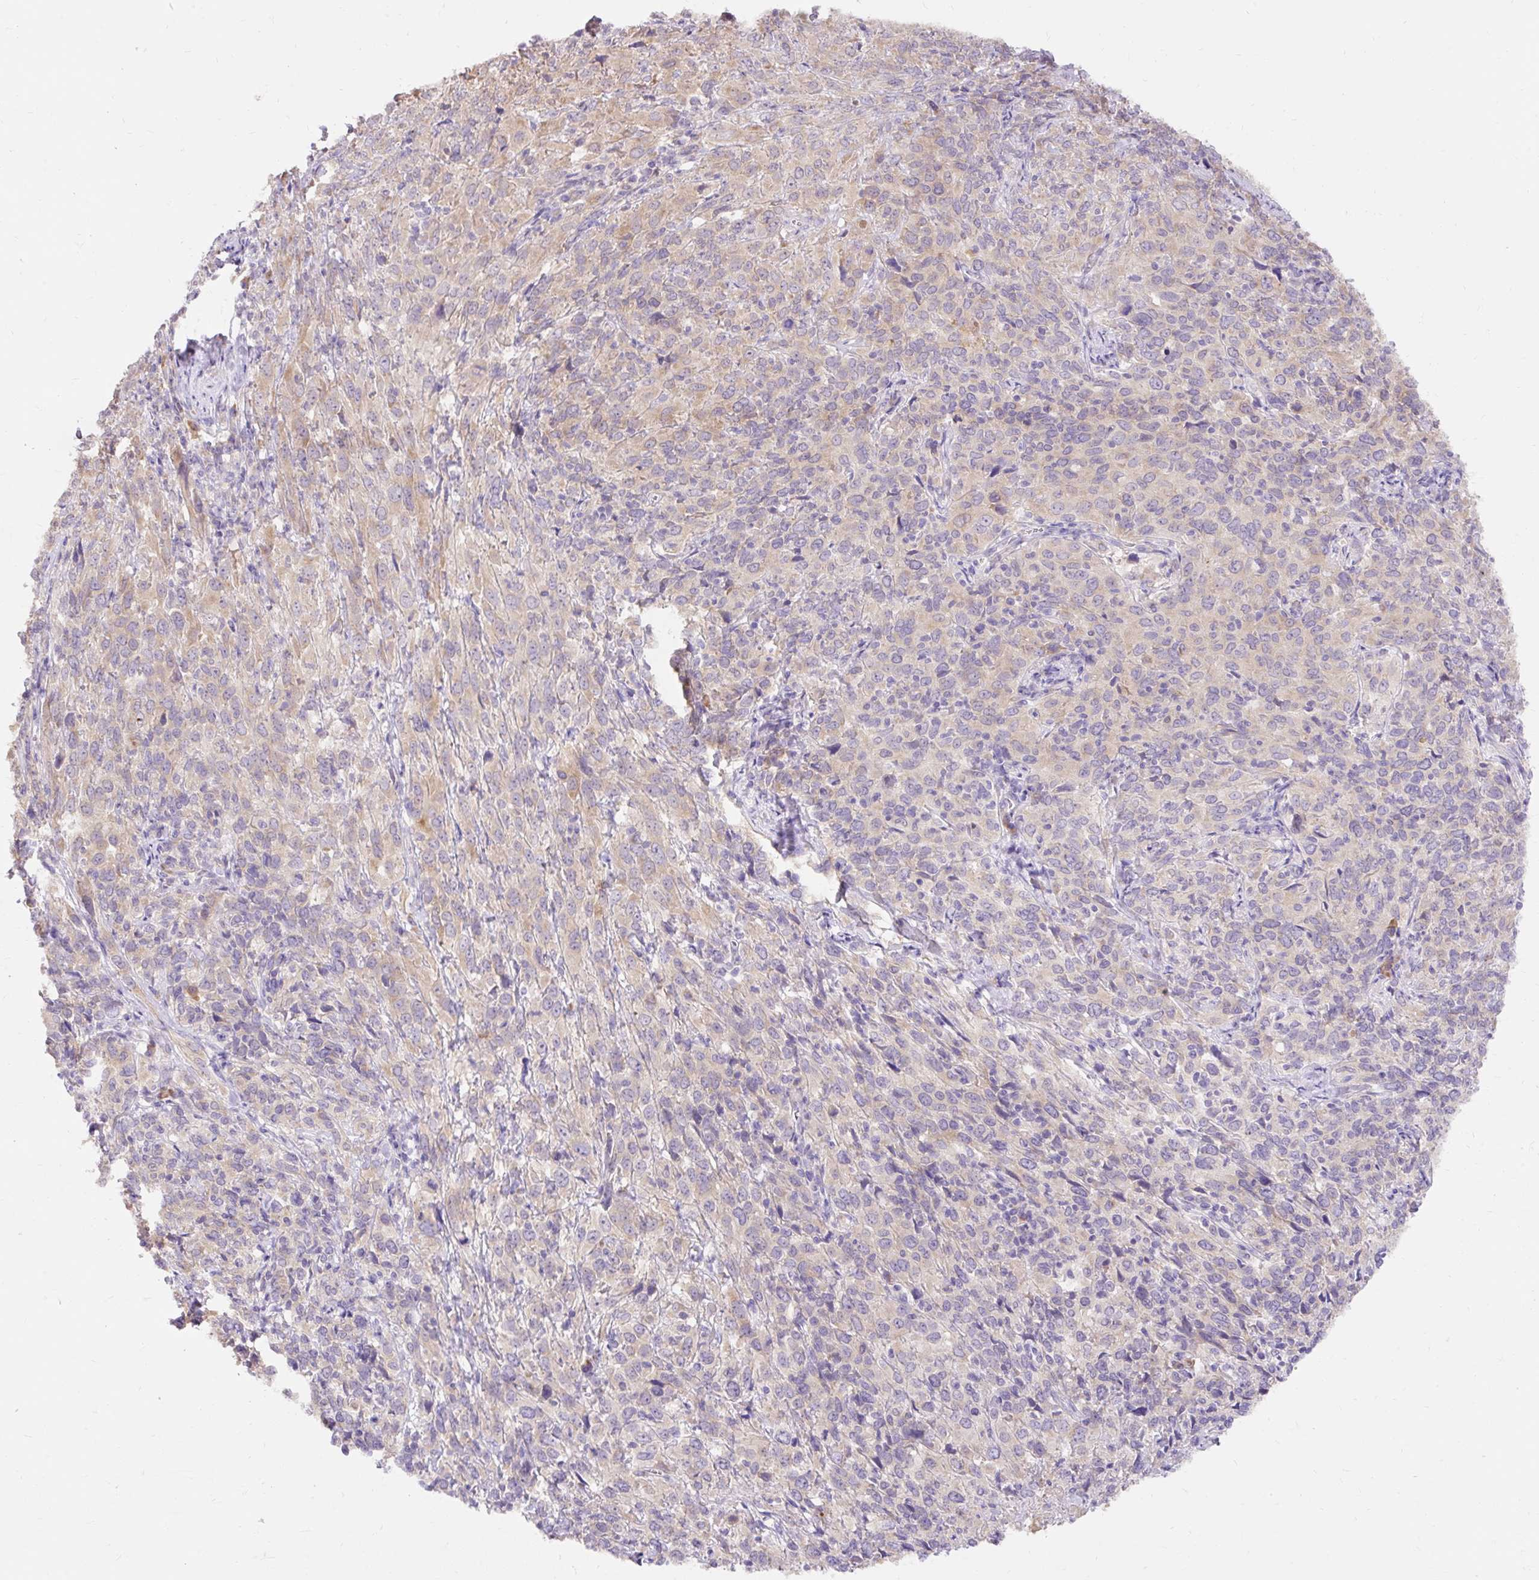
{"staining": {"intensity": "weak", "quantity": "25%-75%", "location": "cytoplasmic/membranous"}, "tissue": "cervical cancer", "cell_type": "Tumor cells", "image_type": "cancer", "snomed": [{"axis": "morphology", "description": "Squamous cell carcinoma, NOS"}, {"axis": "topography", "description": "Cervix"}], "caption": "This histopathology image demonstrates immunohistochemistry (IHC) staining of human cervical squamous cell carcinoma, with low weak cytoplasmic/membranous positivity in approximately 25%-75% of tumor cells.", "gene": "SEC63", "patient": {"sex": "female", "age": 51}}